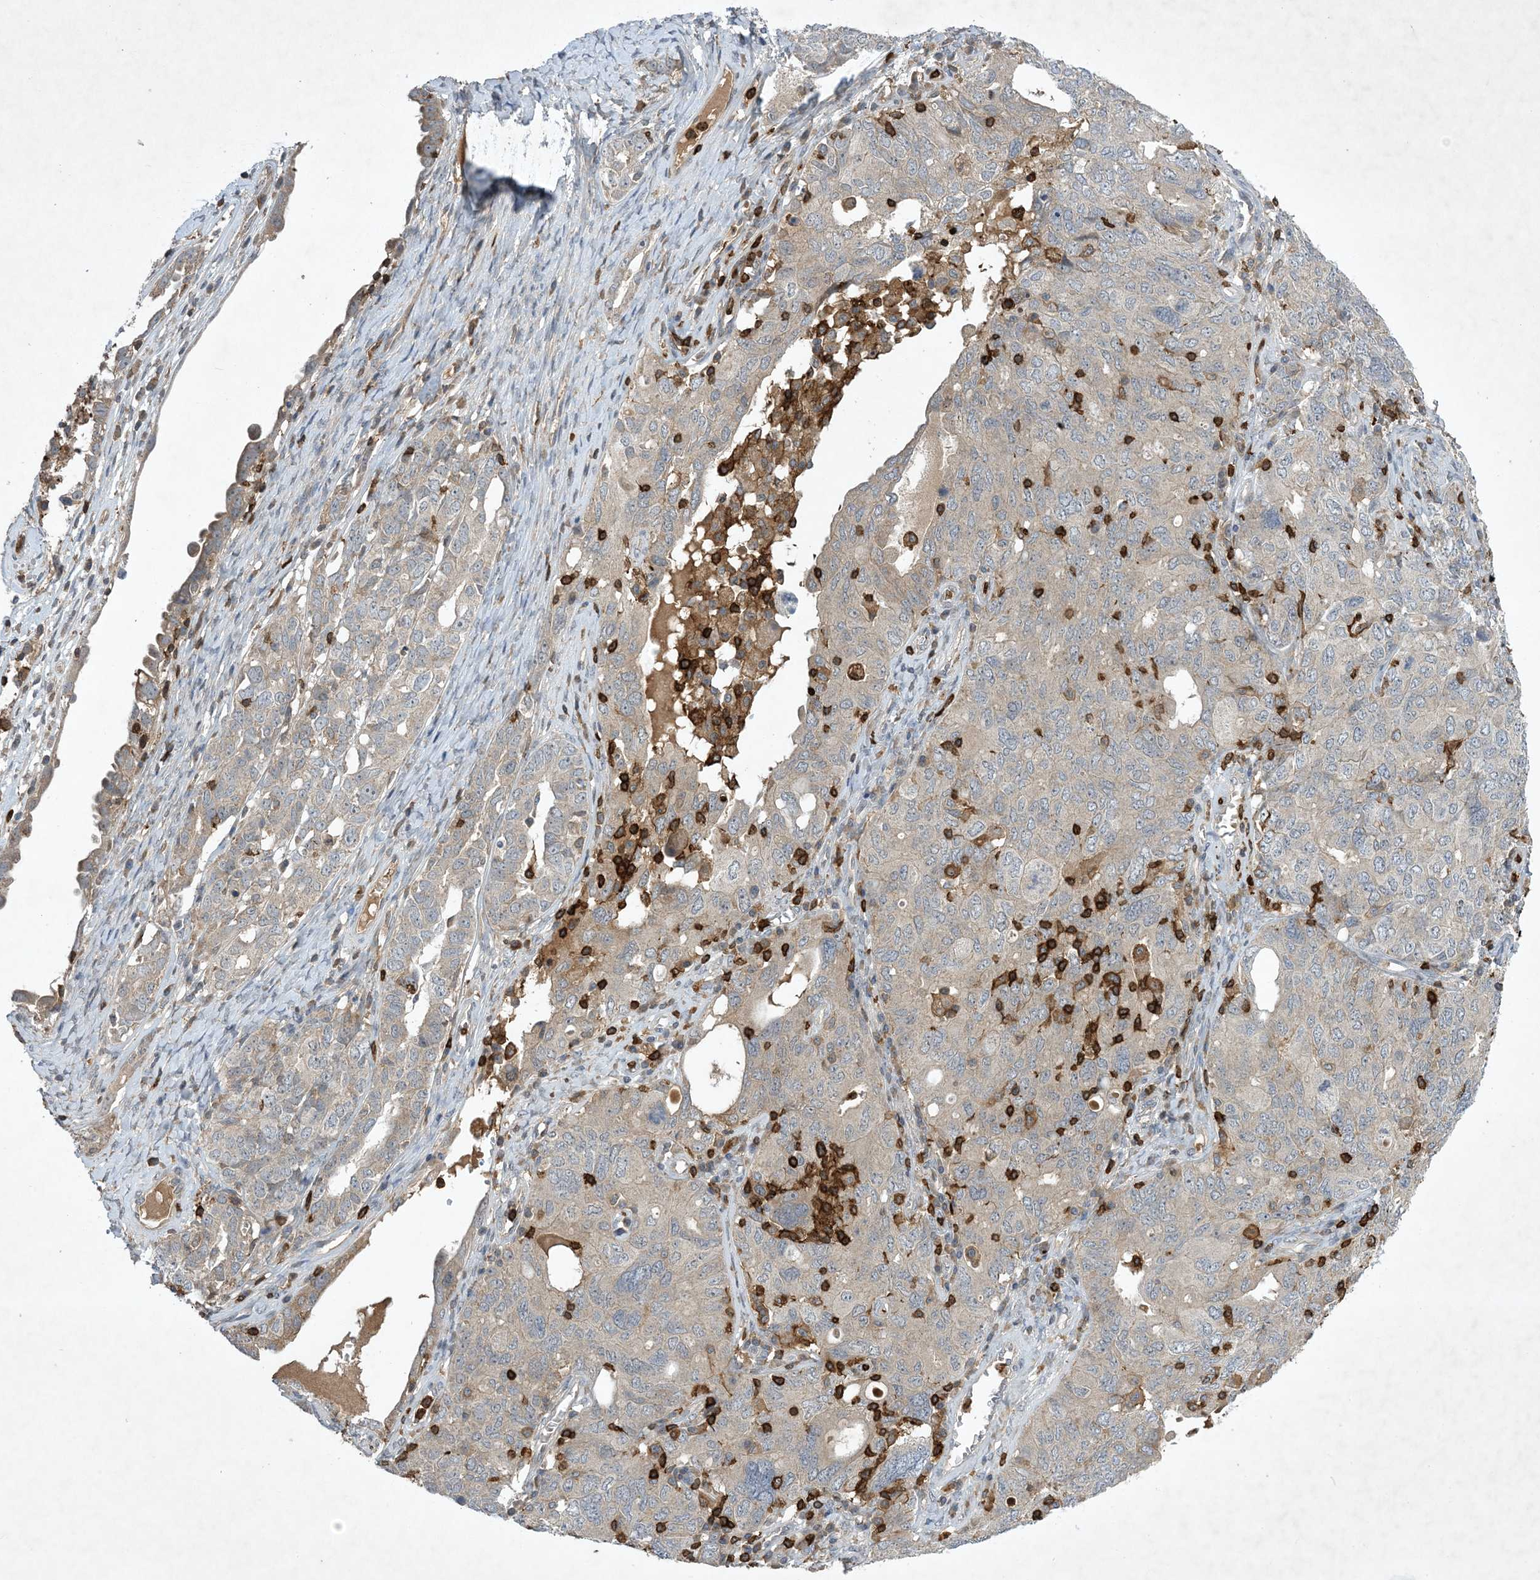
{"staining": {"intensity": "weak", "quantity": "<25%", "location": "cytoplasmic/membranous"}, "tissue": "ovarian cancer", "cell_type": "Tumor cells", "image_type": "cancer", "snomed": [{"axis": "morphology", "description": "Carcinoma, endometroid"}, {"axis": "topography", "description": "Ovary"}], "caption": "Tumor cells show no significant protein positivity in endometroid carcinoma (ovarian). (Stains: DAB (3,3'-diaminobenzidine) IHC with hematoxylin counter stain, Microscopy: brightfield microscopy at high magnification).", "gene": "AK9", "patient": {"sex": "female", "age": 62}}